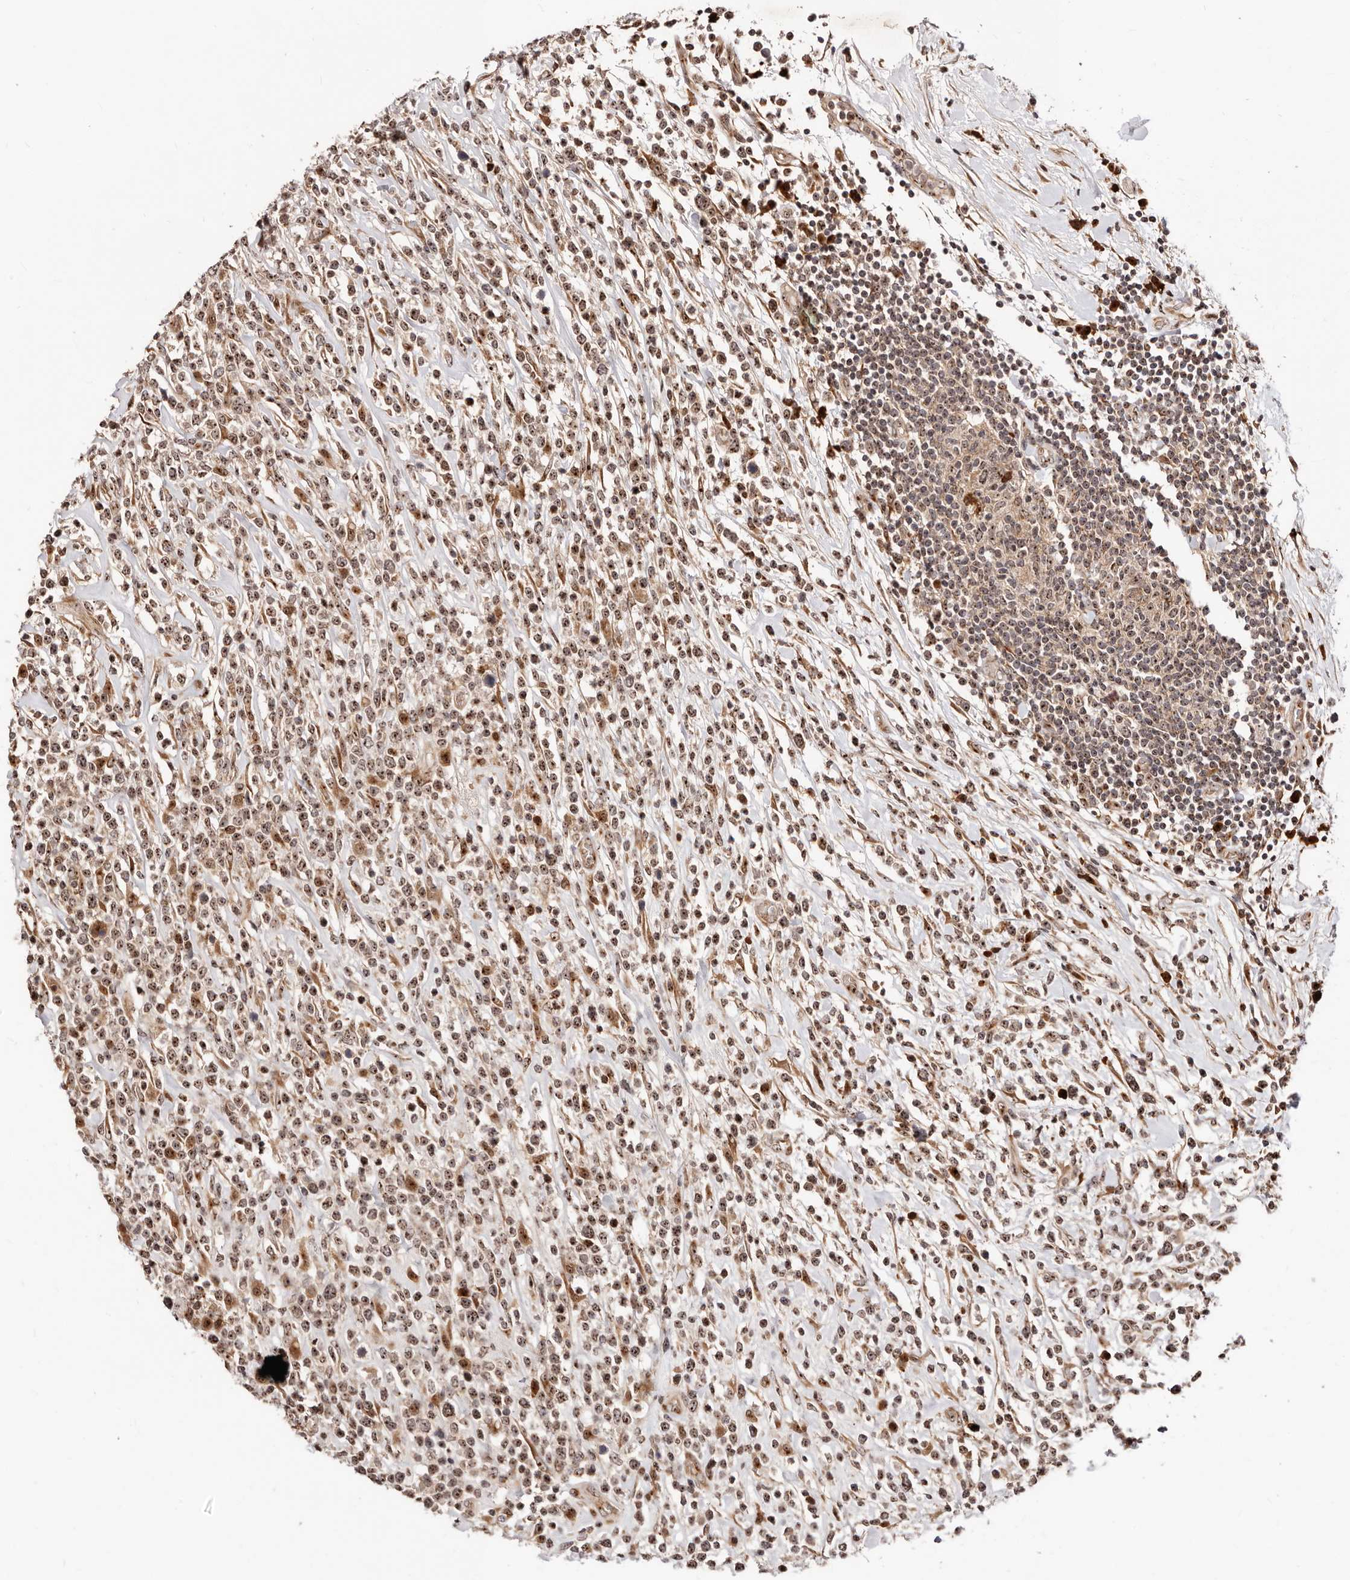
{"staining": {"intensity": "strong", "quantity": ">75%", "location": "nuclear"}, "tissue": "lymphoma", "cell_type": "Tumor cells", "image_type": "cancer", "snomed": [{"axis": "morphology", "description": "Malignant lymphoma, non-Hodgkin's type, High grade"}, {"axis": "topography", "description": "Colon"}], "caption": "A brown stain labels strong nuclear positivity of a protein in human lymphoma tumor cells. Using DAB (3,3'-diaminobenzidine) (brown) and hematoxylin (blue) stains, captured at high magnification using brightfield microscopy.", "gene": "APOL6", "patient": {"sex": "female", "age": 53}}